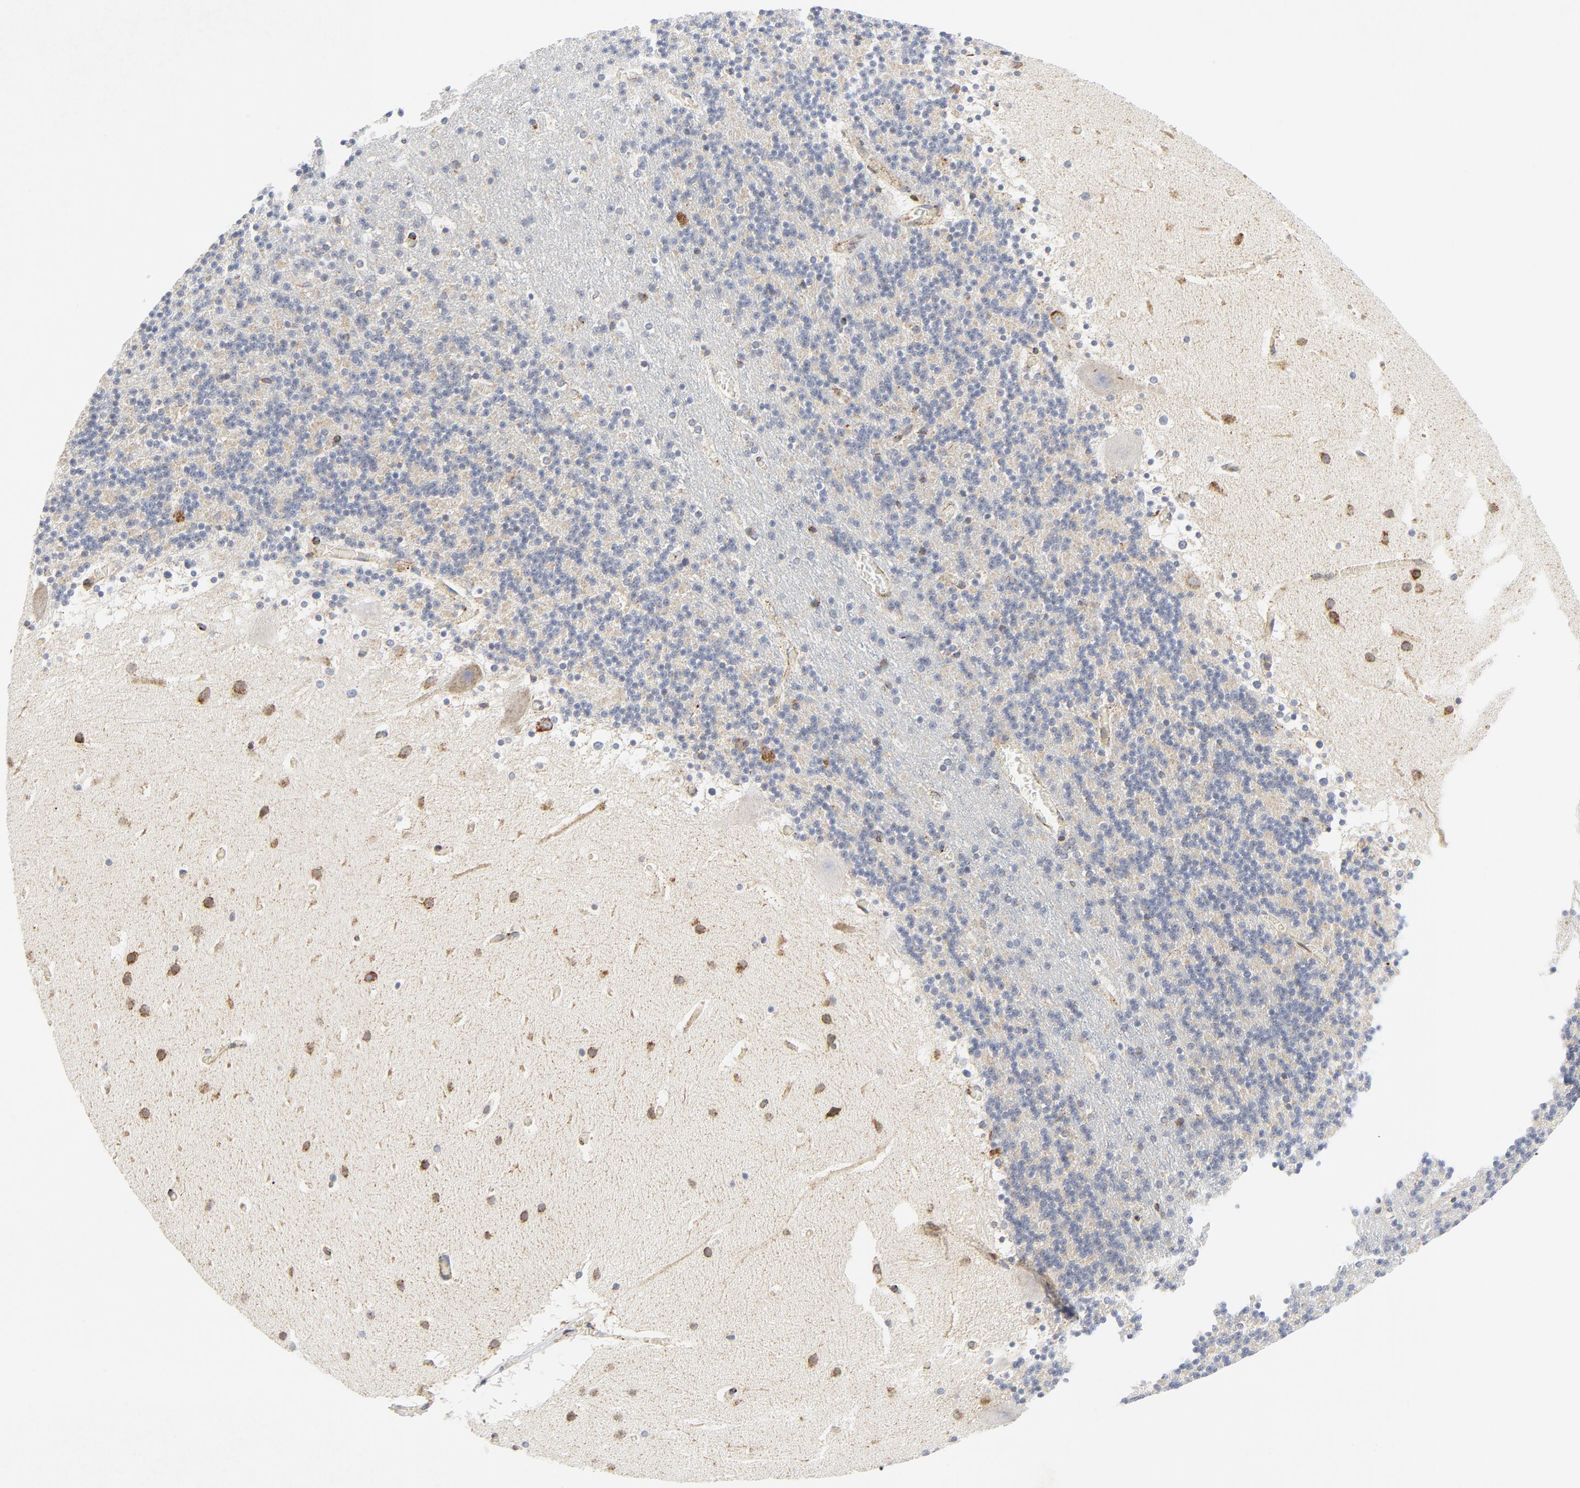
{"staining": {"intensity": "weak", "quantity": ">75%", "location": "cytoplasmic/membranous"}, "tissue": "cerebellum", "cell_type": "Cells in granular layer", "image_type": "normal", "snomed": [{"axis": "morphology", "description": "Normal tissue, NOS"}, {"axis": "topography", "description": "Cerebellum"}], "caption": "Cells in granular layer exhibit weak cytoplasmic/membranous staining in about >75% of cells in unremarkable cerebellum.", "gene": "LRP6", "patient": {"sex": "male", "age": 45}}